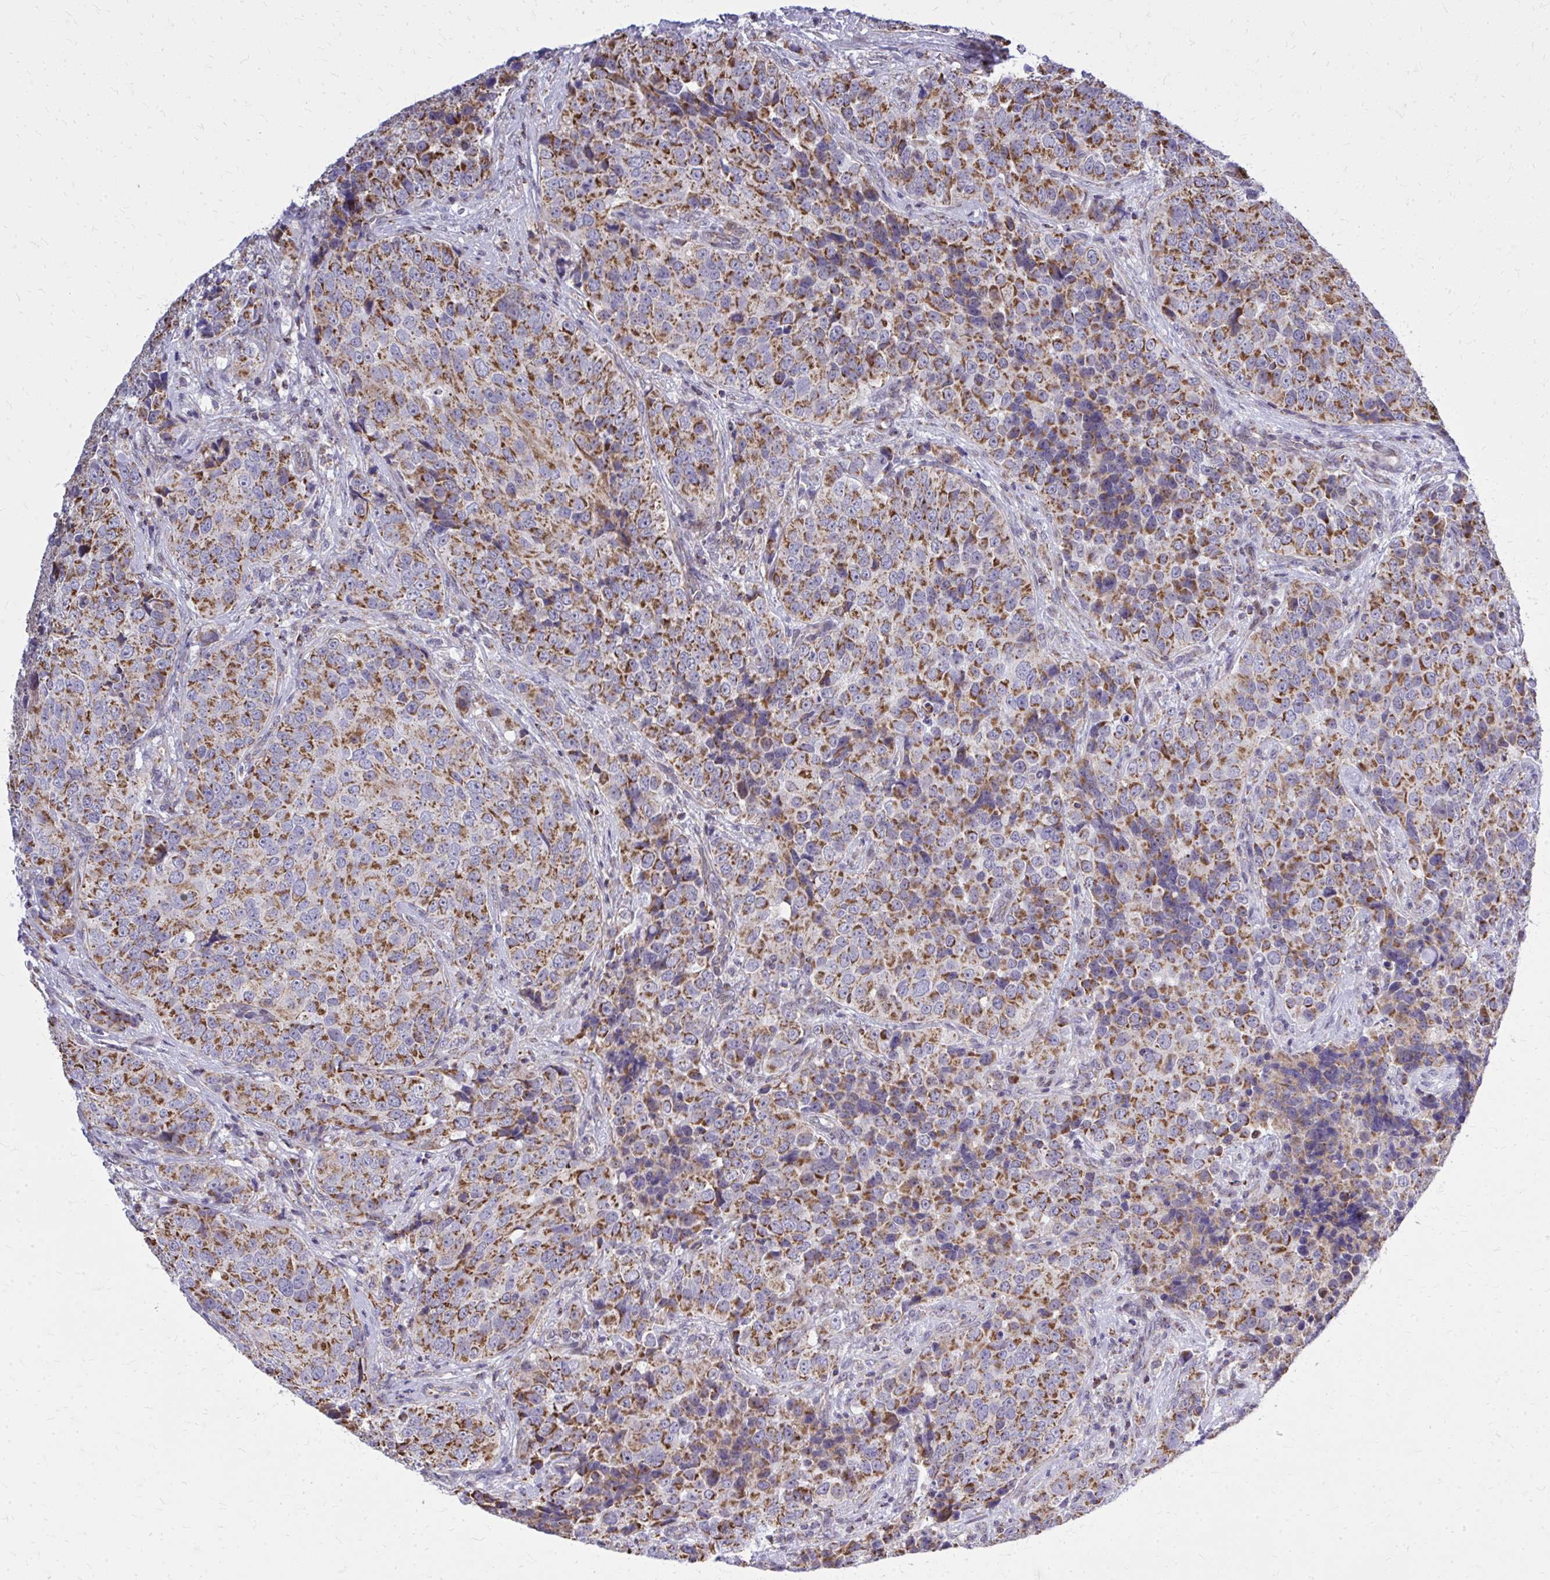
{"staining": {"intensity": "strong", "quantity": ">75%", "location": "cytoplasmic/membranous"}, "tissue": "urothelial cancer", "cell_type": "Tumor cells", "image_type": "cancer", "snomed": [{"axis": "morphology", "description": "Urothelial carcinoma, NOS"}, {"axis": "topography", "description": "Urinary bladder"}], "caption": "High-magnification brightfield microscopy of transitional cell carcinoma stained with DAB (brown) and counterstained with hematoxylin (blue). tumor cells exhibit strong cytoplasmic/membranous positivity is identified in approximately>75% of cells.", "gene": "ZNF362", "patient": {"sex": "male", "age": 52}}